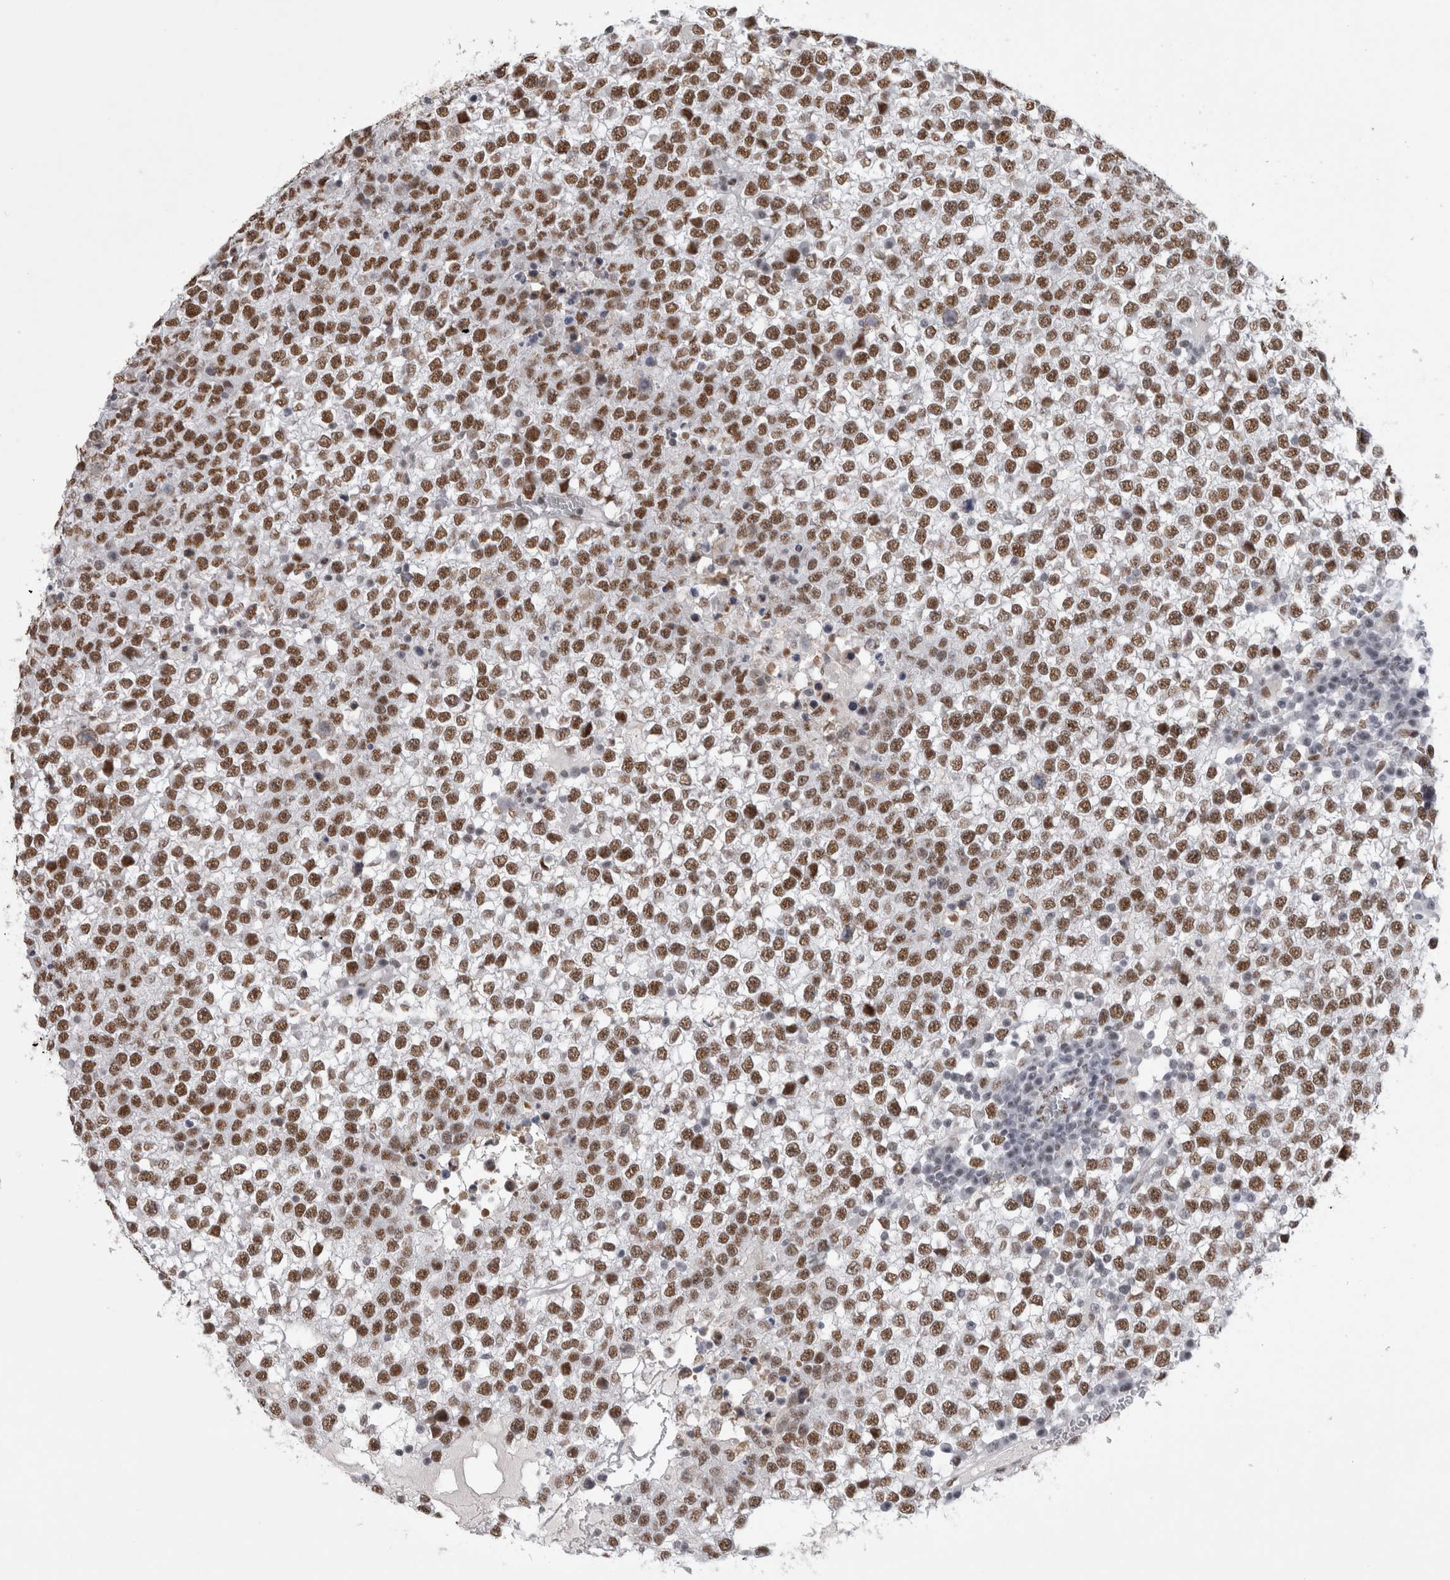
{"staining": {"intensity": "strong", "quantity": ">75%", "location": "nuclear"}, "tissue": "testis cancer", "cell_type": "Tumor cells", "image_type": "cancer", "snomed": [{"axis": "morphology", "description": "Seminoma, NOS"}, {"axis": "topography", "description": "Testis"}], "caption": "Testis cancer (seminoma) stained with immunohistochemistry reveals strong nuclear staining in approximately >75% of tumor cells.", "gene": "API5", "patient": {"sex": "male", "age": 65}}